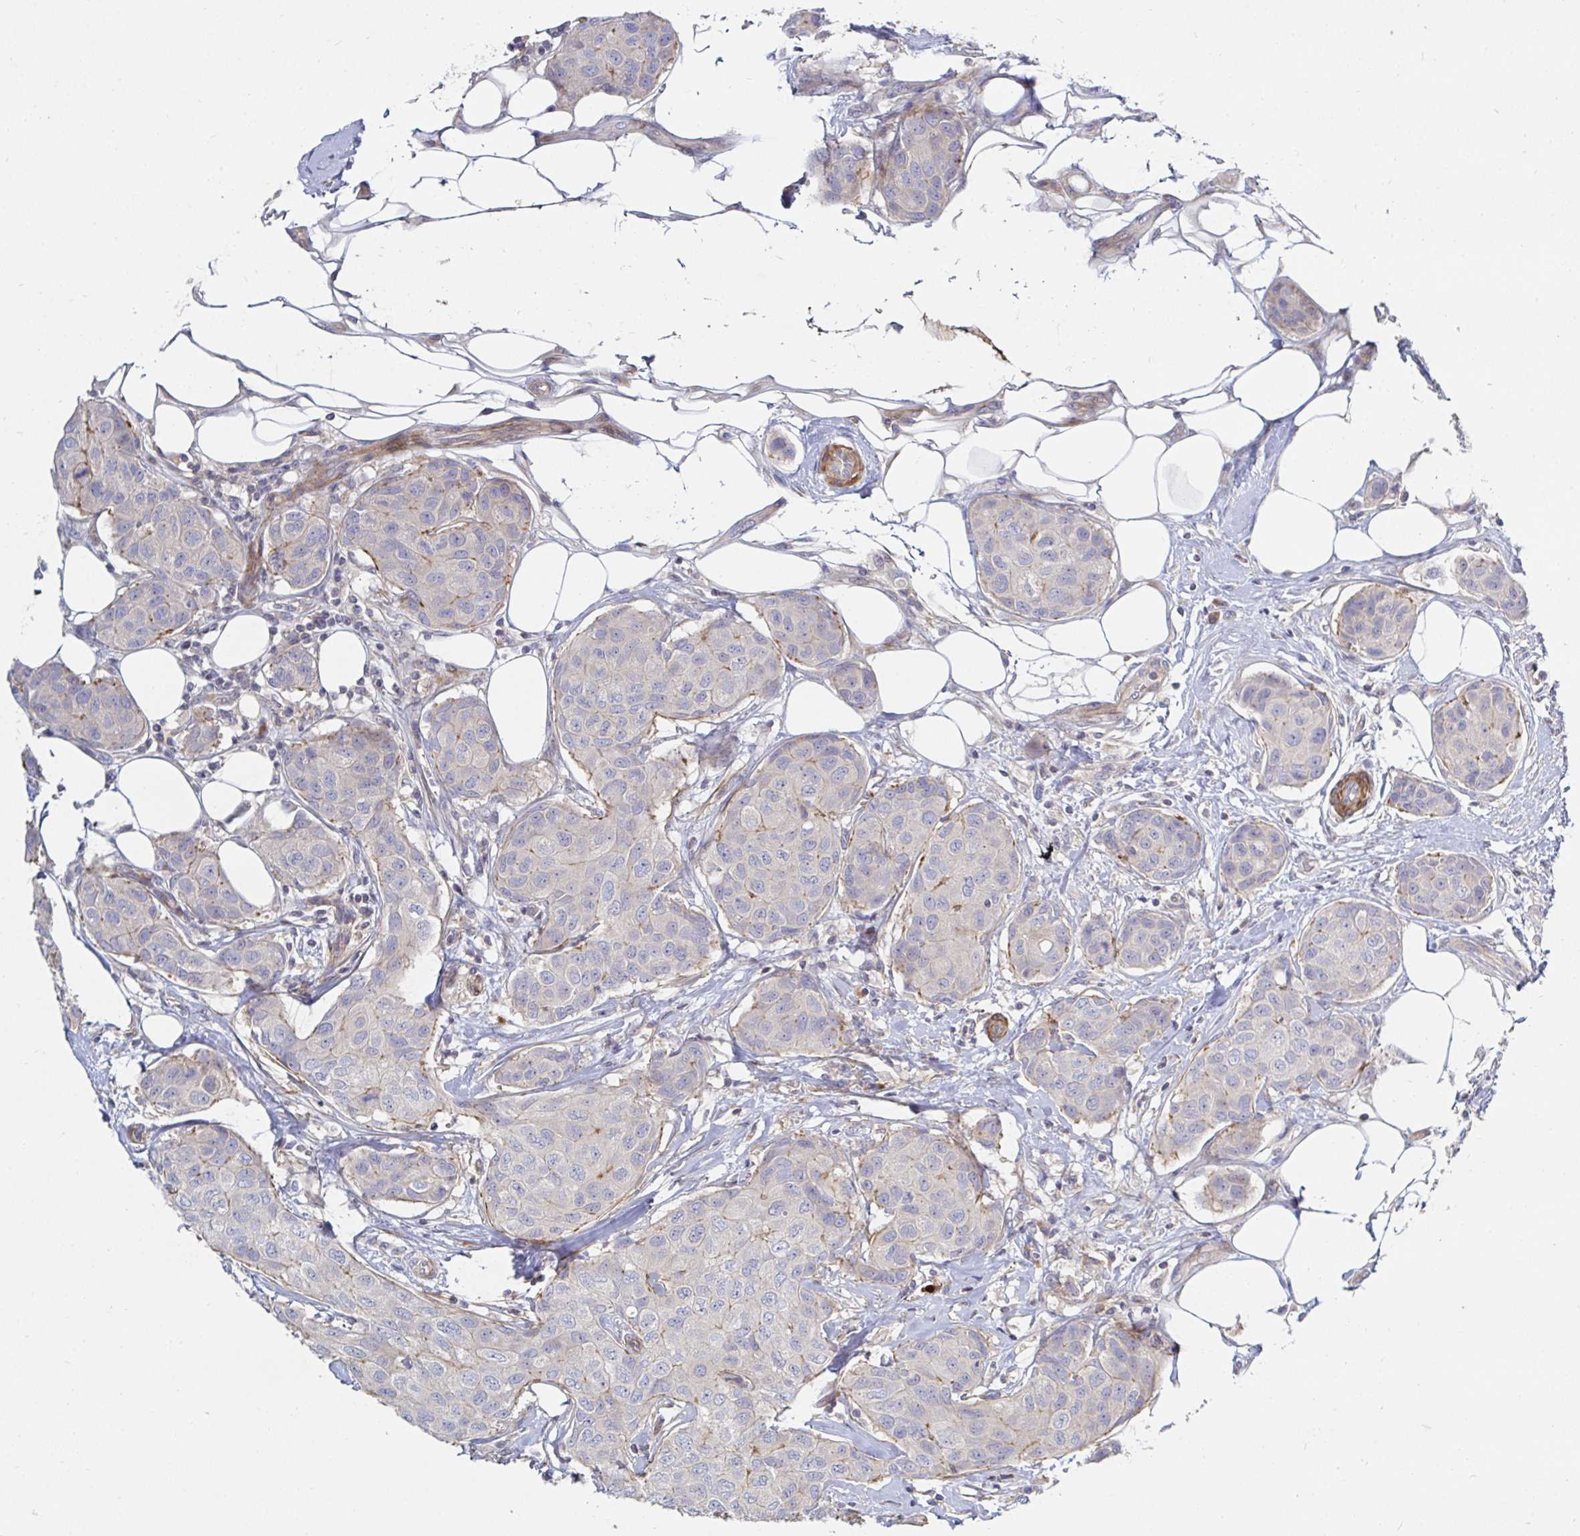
{"staining": {"intensity": "negative", "quantity": "none", "location": "none"}, "tissue": "breast cancer", "cell_type": "Tumor cells", "image_type": "cancer", "snomed": [{"axis": "morphology", "description": "Duct carcinoma"}, {"axis": "topography", "description": "Breast"}, {"axis": "topography", "description": "Lymph node"}], "caption": "Immunohistochemistry micrograph of neoplastic tissue: human breast cancer stained with DAB (3,3'-diaminobenzidine) demonstrates no significant protein expression in tumor cells.", "gene": "SSH2", "patient": {"sex": "female", "age": 80}}